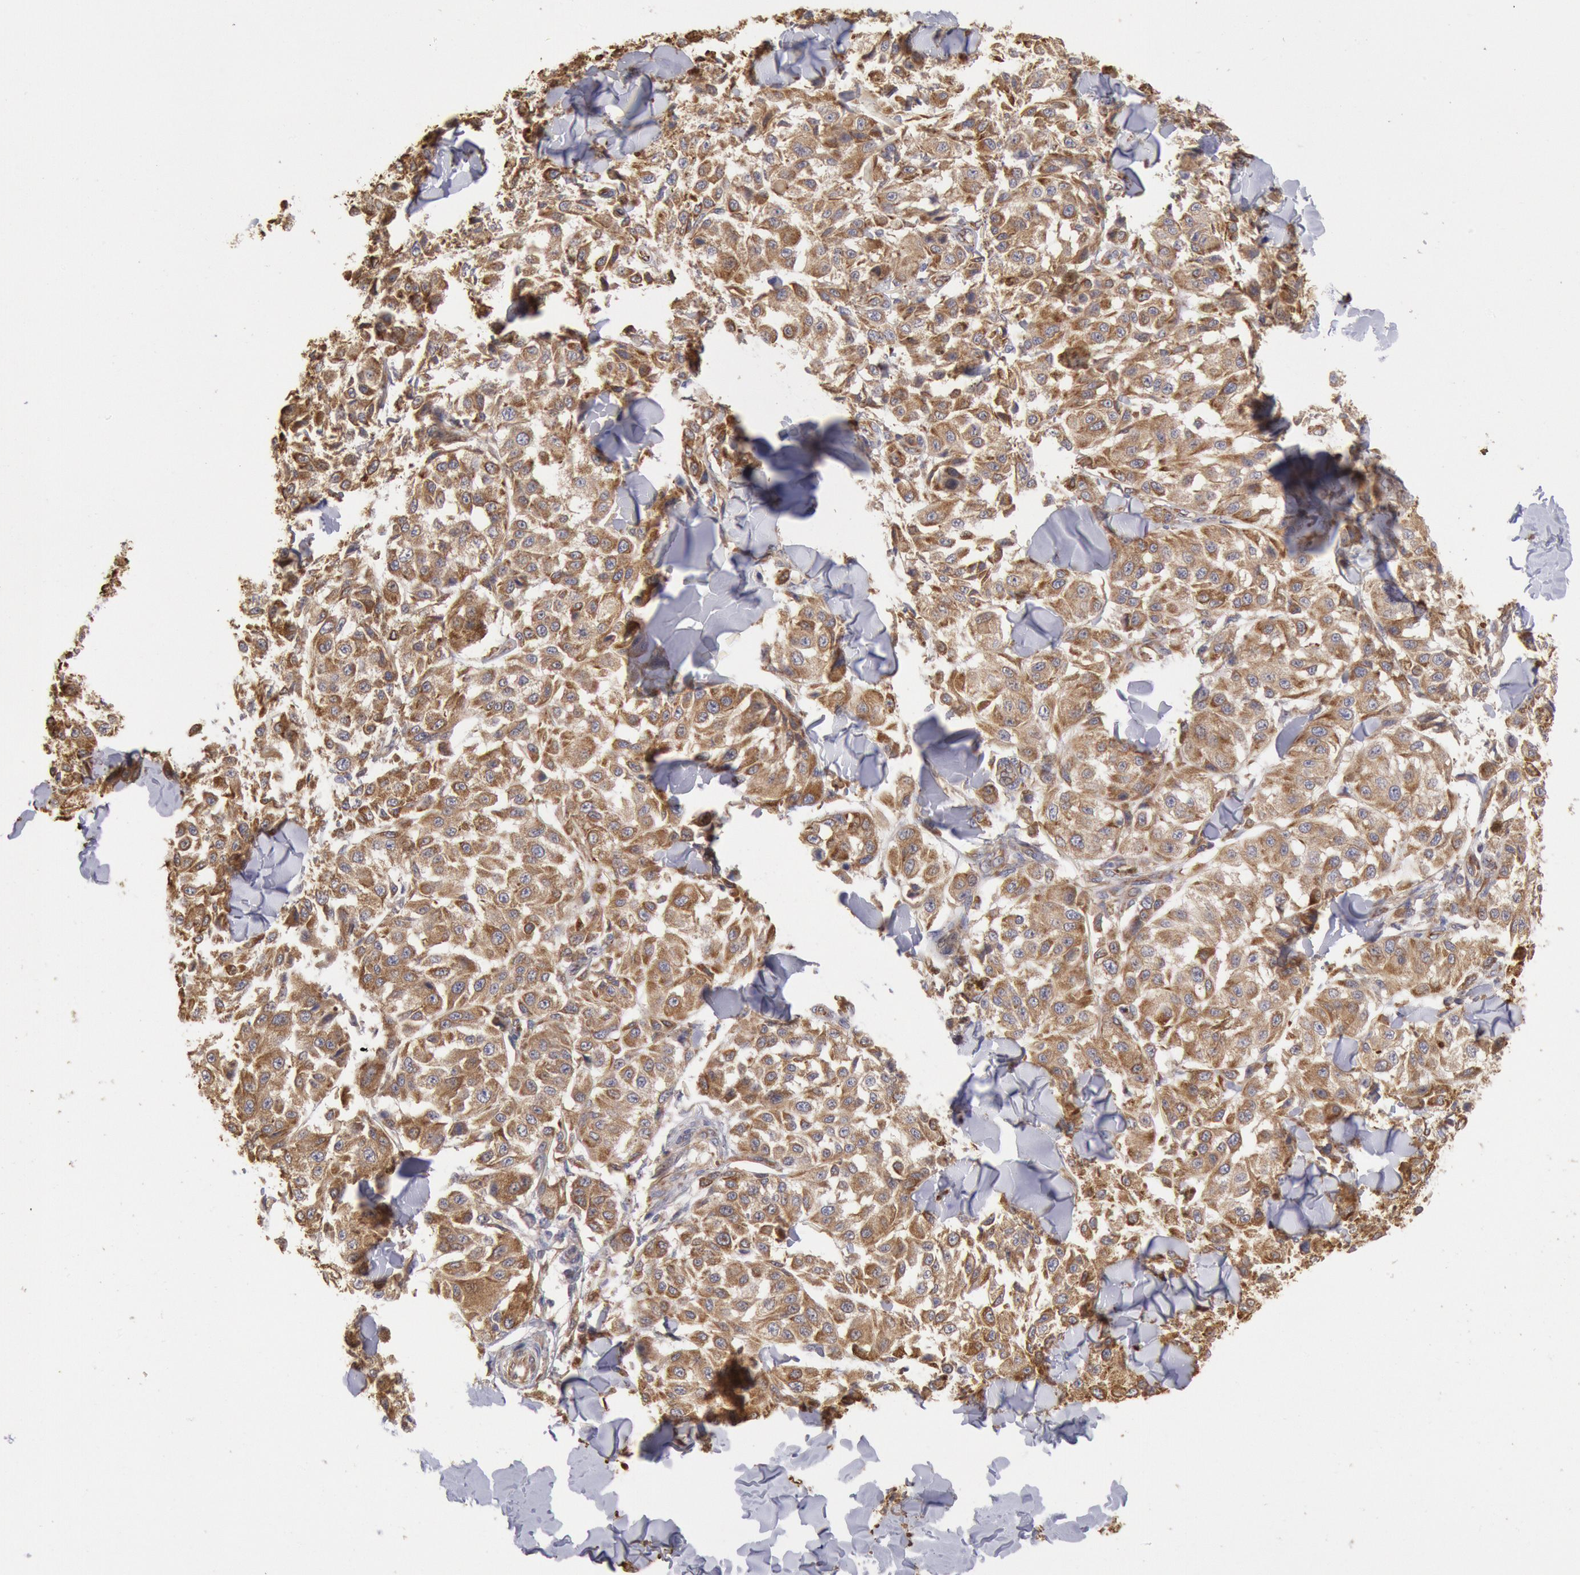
{"staining": {"intensity": "moderate", "quantity": ">75%", "location": "cytoplasmic/membranous"}, "tissue": "melanoma", "cell_type": "Tumor cells", "image_type": "cancer", "snomed": [{"axis": "morphology", "description": "Malignant melanoma, NOS"}, {"axis": "topography", "description": "Skin"}], "caption": "Tumor cells display medium levels of moderate cytoplasmic/membranous expression in about >75% of cells in melanoma.", "gene": "RNF139", "patient": {"sex": "female", "age": 64}}